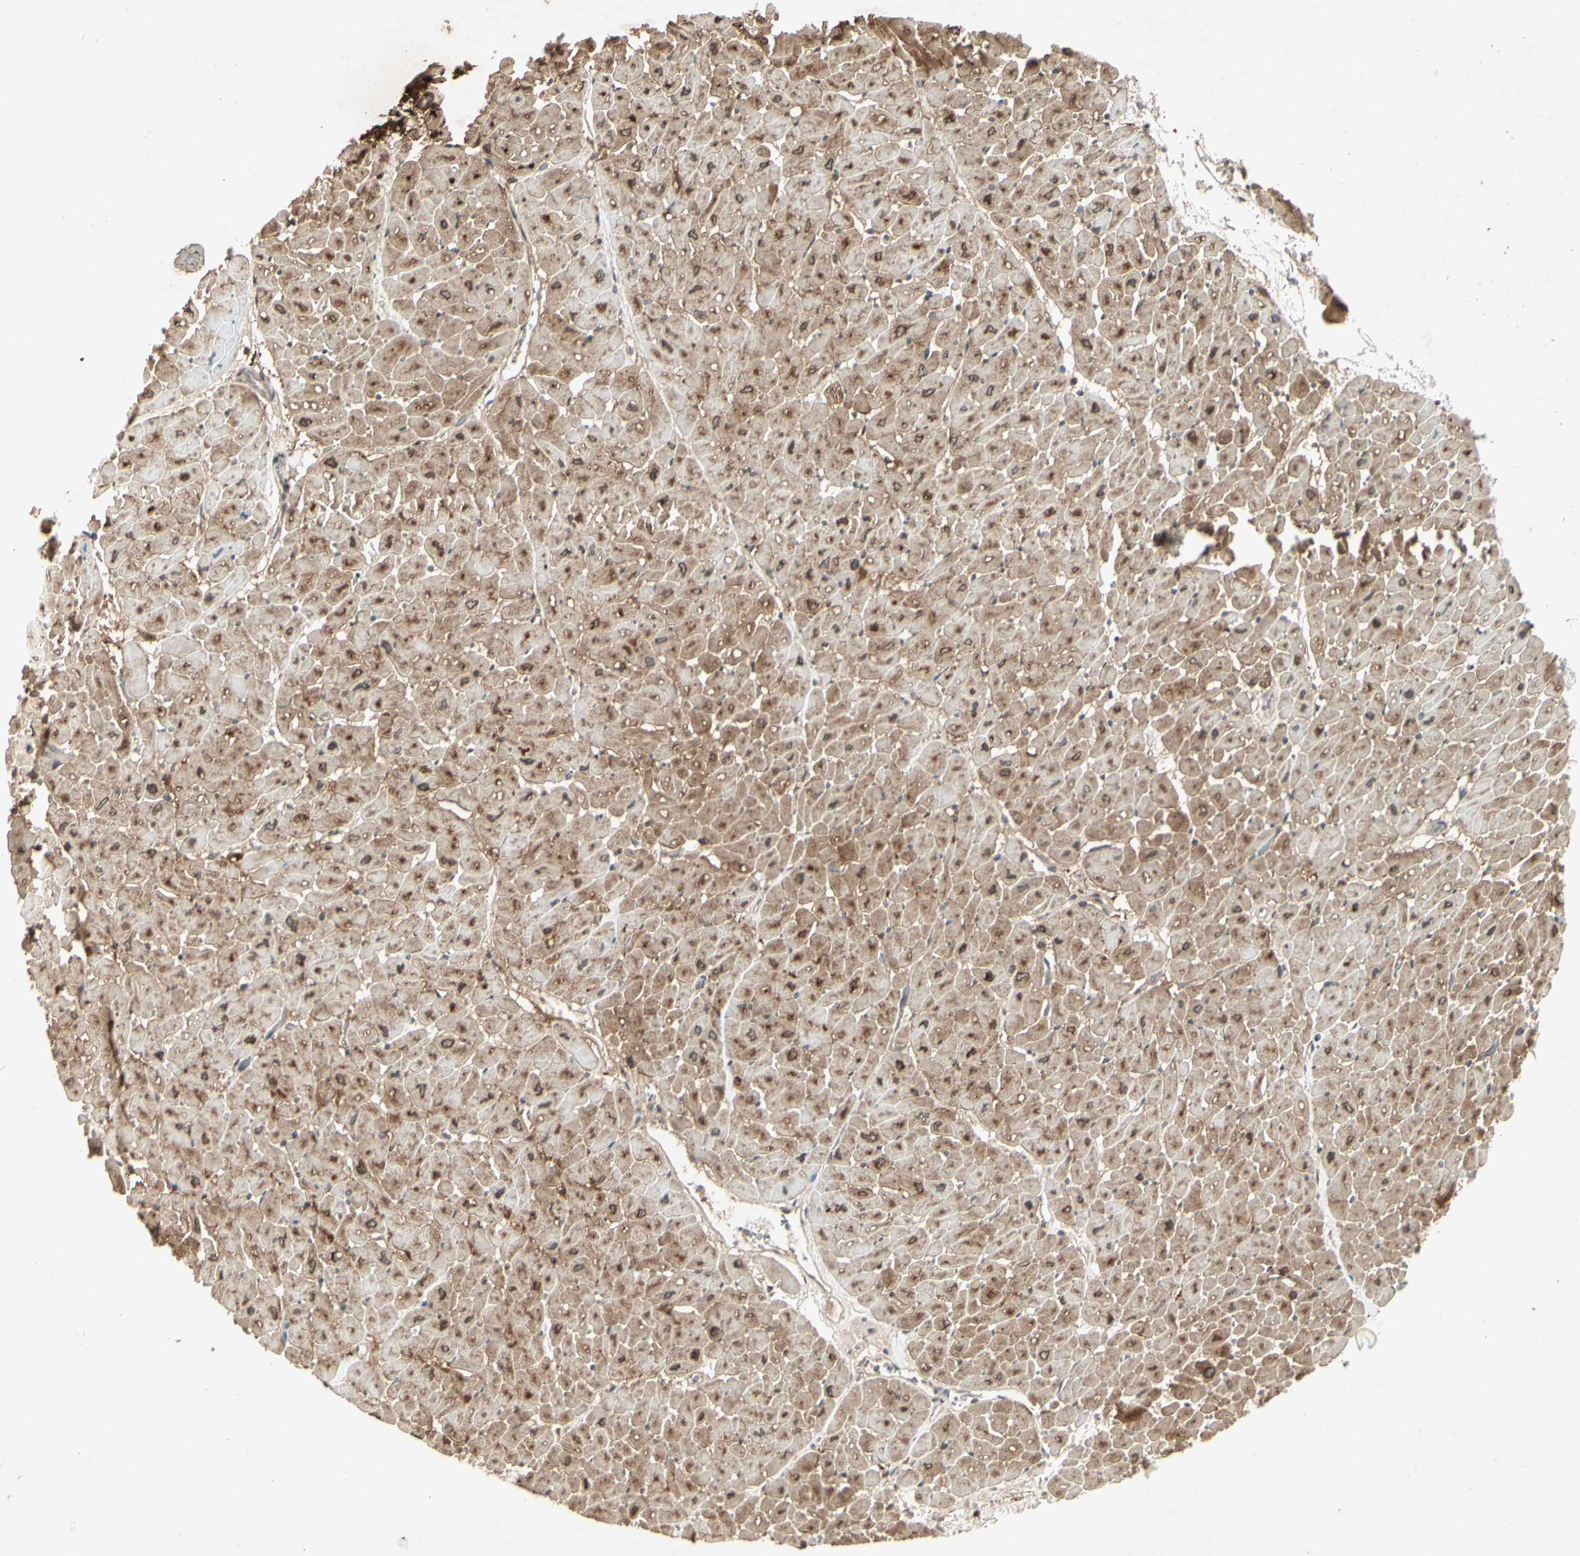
{"staining": {"intensity": "moderate", "quantity": ">75%", "location": "cytoplasmic/membranous,nuclear"}, "tissue": "heart muscle", "cell_type": "Cardiomyocytes", "image_type": "normal", "snomed": [{"axis": "morphology", "description": "Normal tissue, NOS"}, {"axis": "topography", "description": "Heart"}], "caption": "This photomicrograph displays immunohistochemistry staining of unremarkable human heart muscle, with medium moderate cytoplasmic/membranous,nuclear expression in about >75% of cardiomyocytes.", "gene": "TEK", "patient": {"sex": "male", "age": 45}}